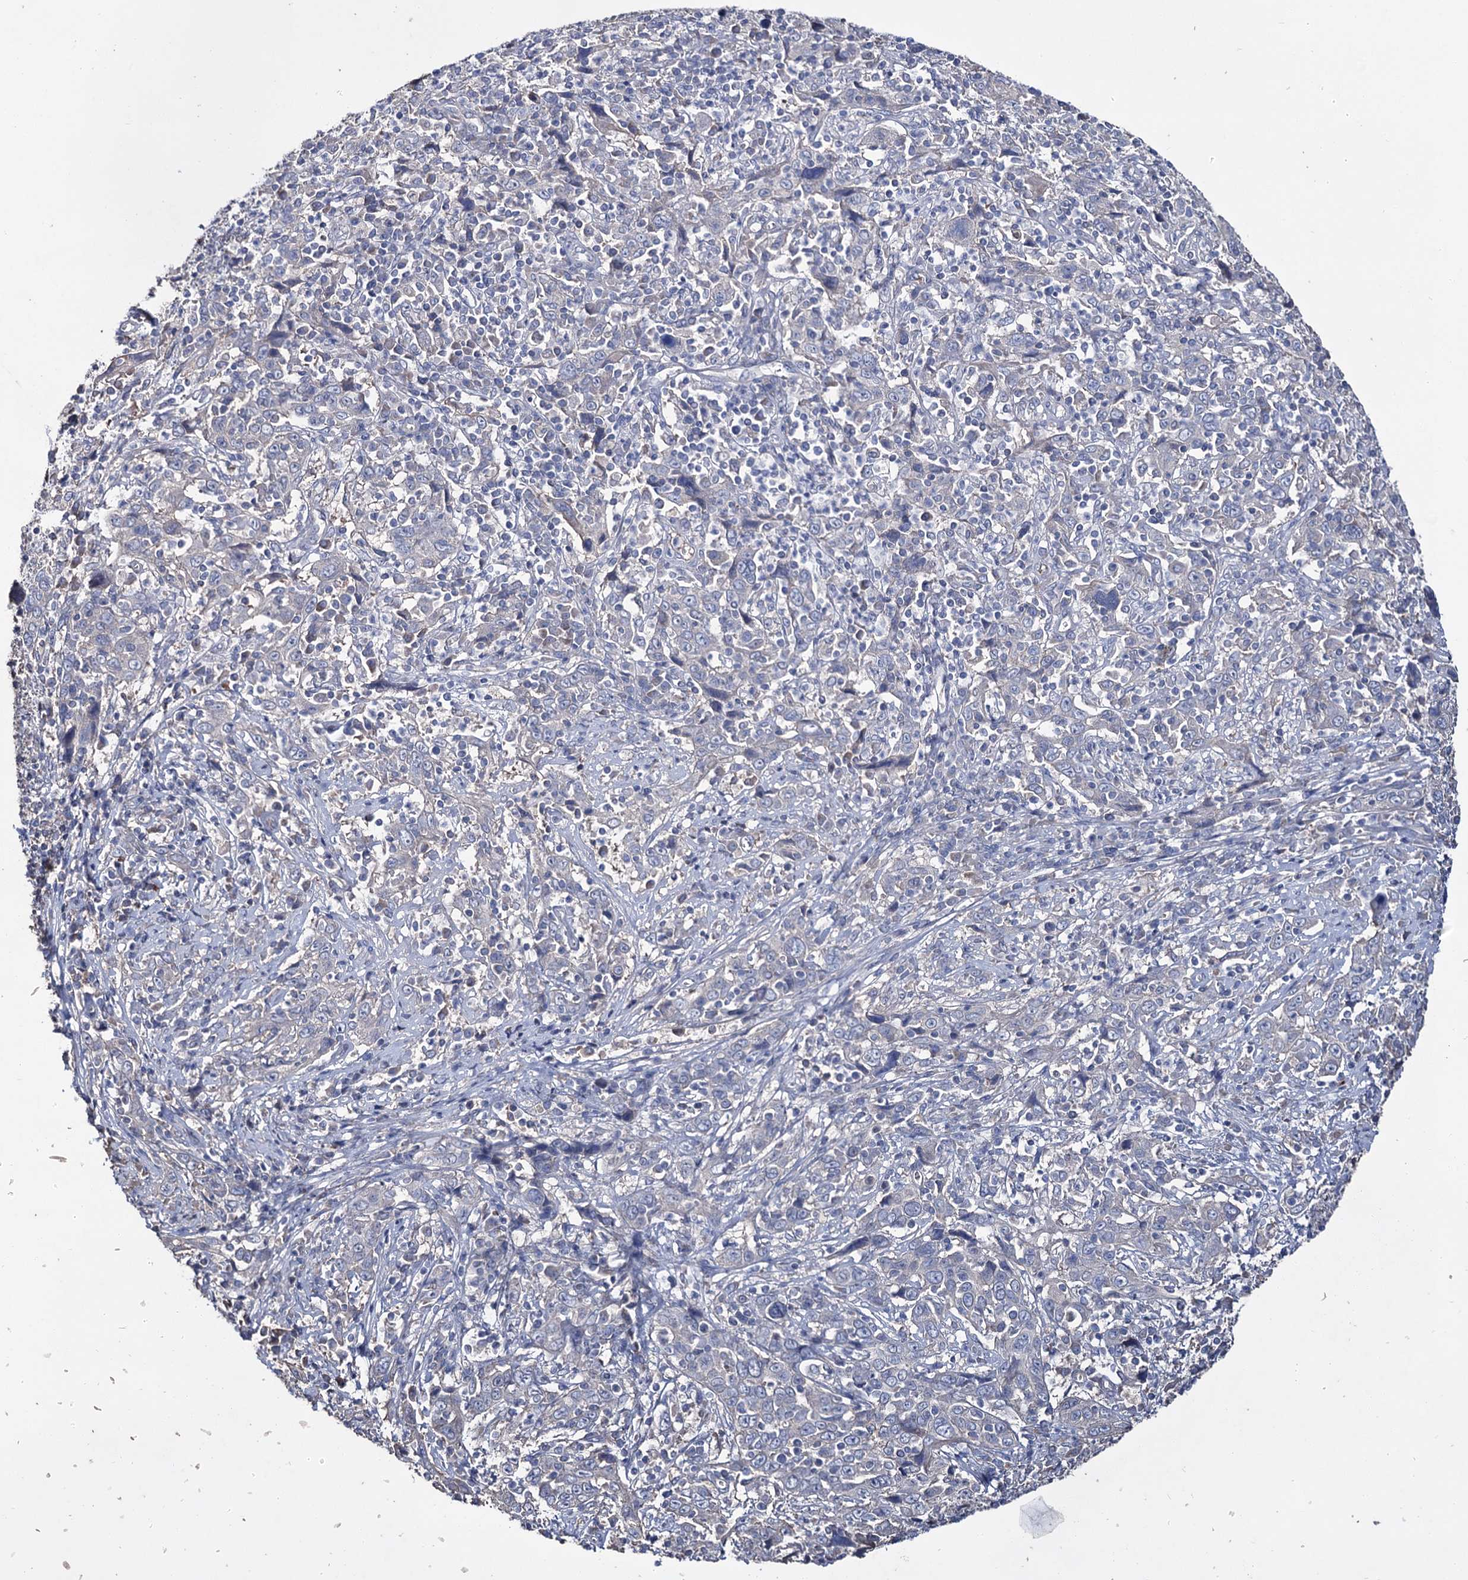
{"staining": {"intensity": "negative", "quantity": "none", "location": "none"}, "tissue": "cervical cancer", "cell_type": "Tumor cells", "image_type": "cancer", "snomed": [{"axis": "morphology", "description": "Squamous cell carcinoma, NOS"}, {"axis": "topography", "description": "Cervix"}], "caption": "Tumor cells are negative for brown protein staining in squamous cell carcinoma (cervical).", "gene": "EPB41L5", "patient": {"sex": "female", "age": 46}}